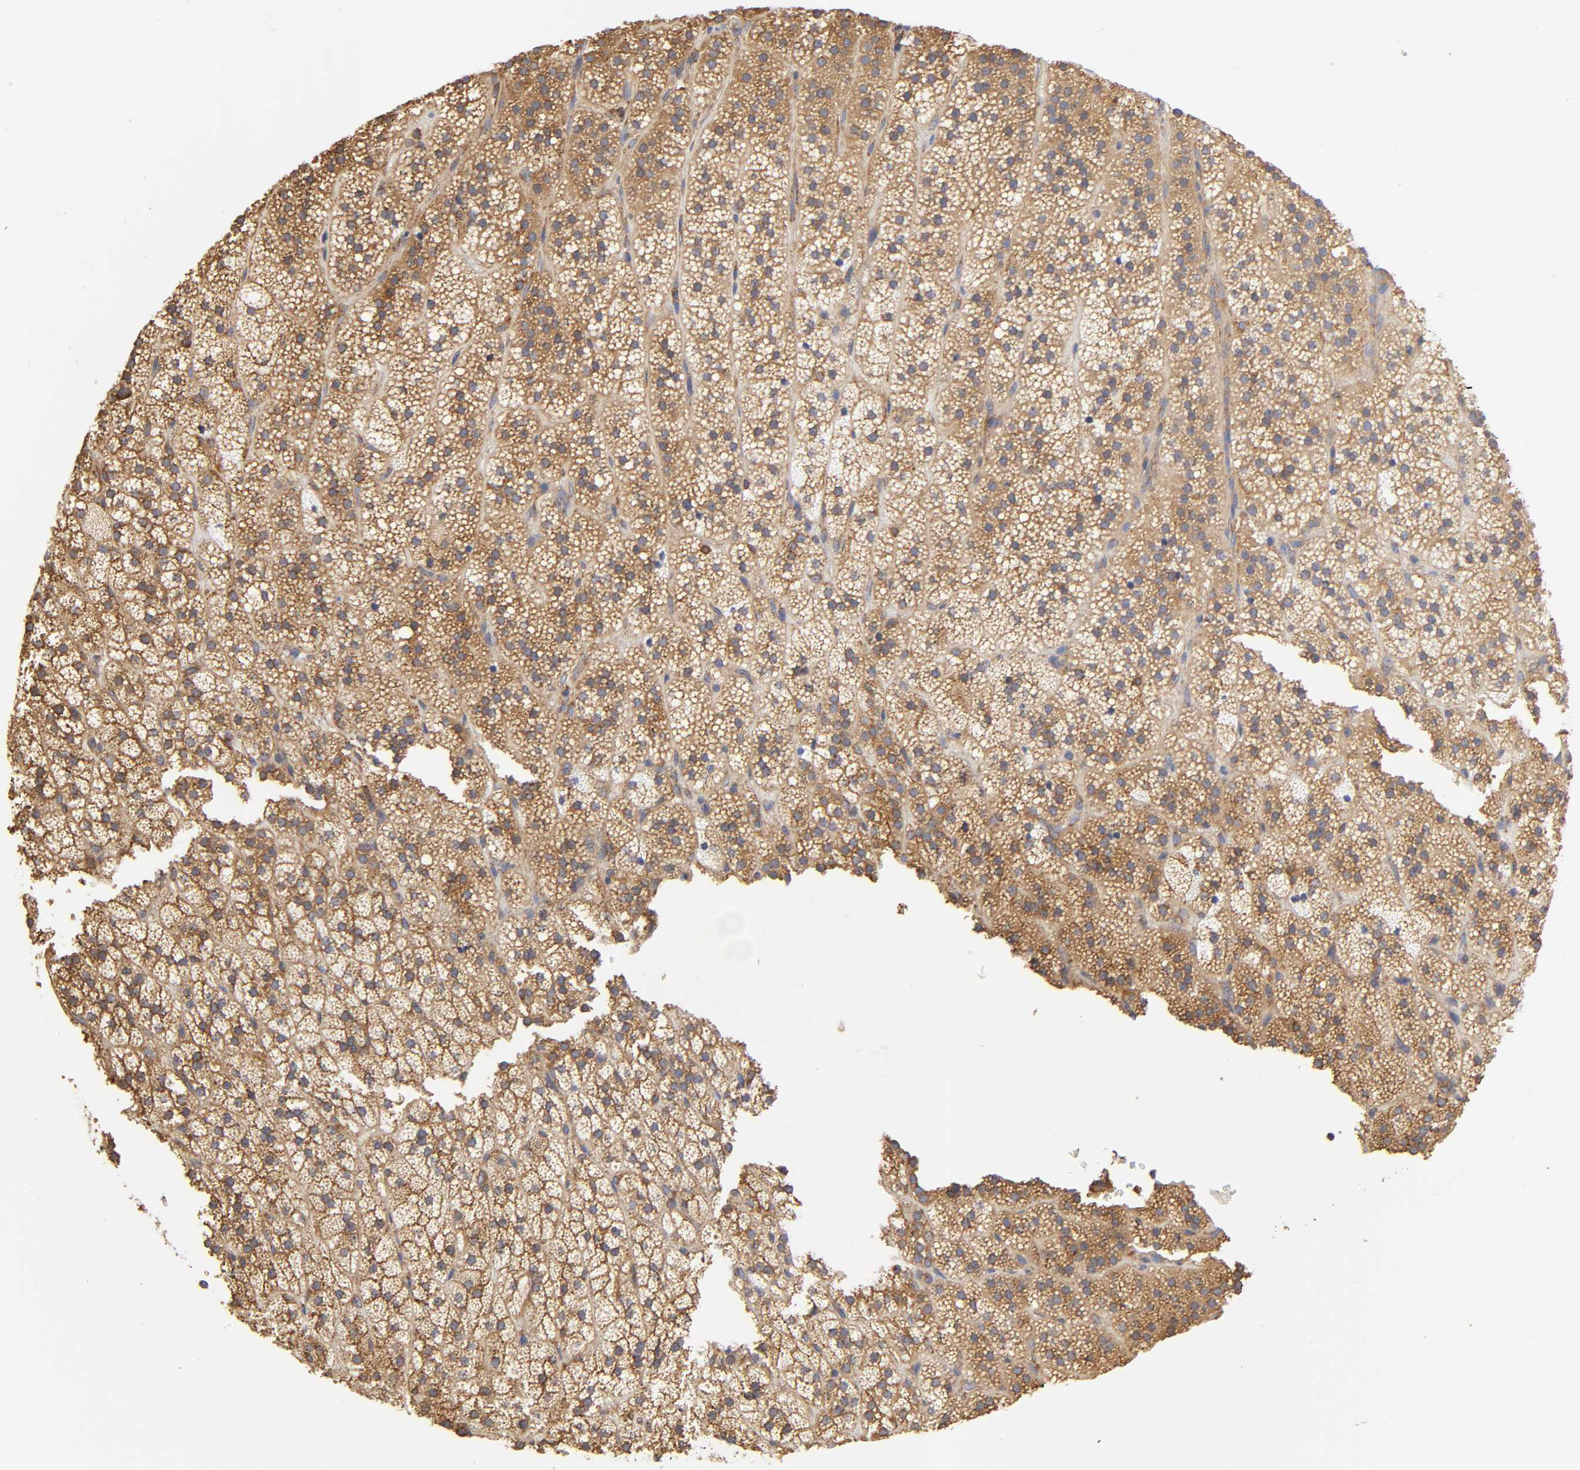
{"staining": {"intensity": "moderate", "quantity": ">75%", "location": "cytoplasmic/membranous"}, "tissue": "adrenal gland", "cell_type": "Glandular cells", "image_type": "normal", "snomed": [{"axis": "morphology", "description": "Normal tissue, NOS"}, {"axis": "topography", "description": "Adrenal gland"}], "caption": "This image exhibits immunohistochemistry staining of unremarkable human adrenal gland, with medium moderate cytoplasmic/membranous staining in about >75% of glandular cells.", "gene": "RPL14", "patient": {"sex": "male", "age": 35}}